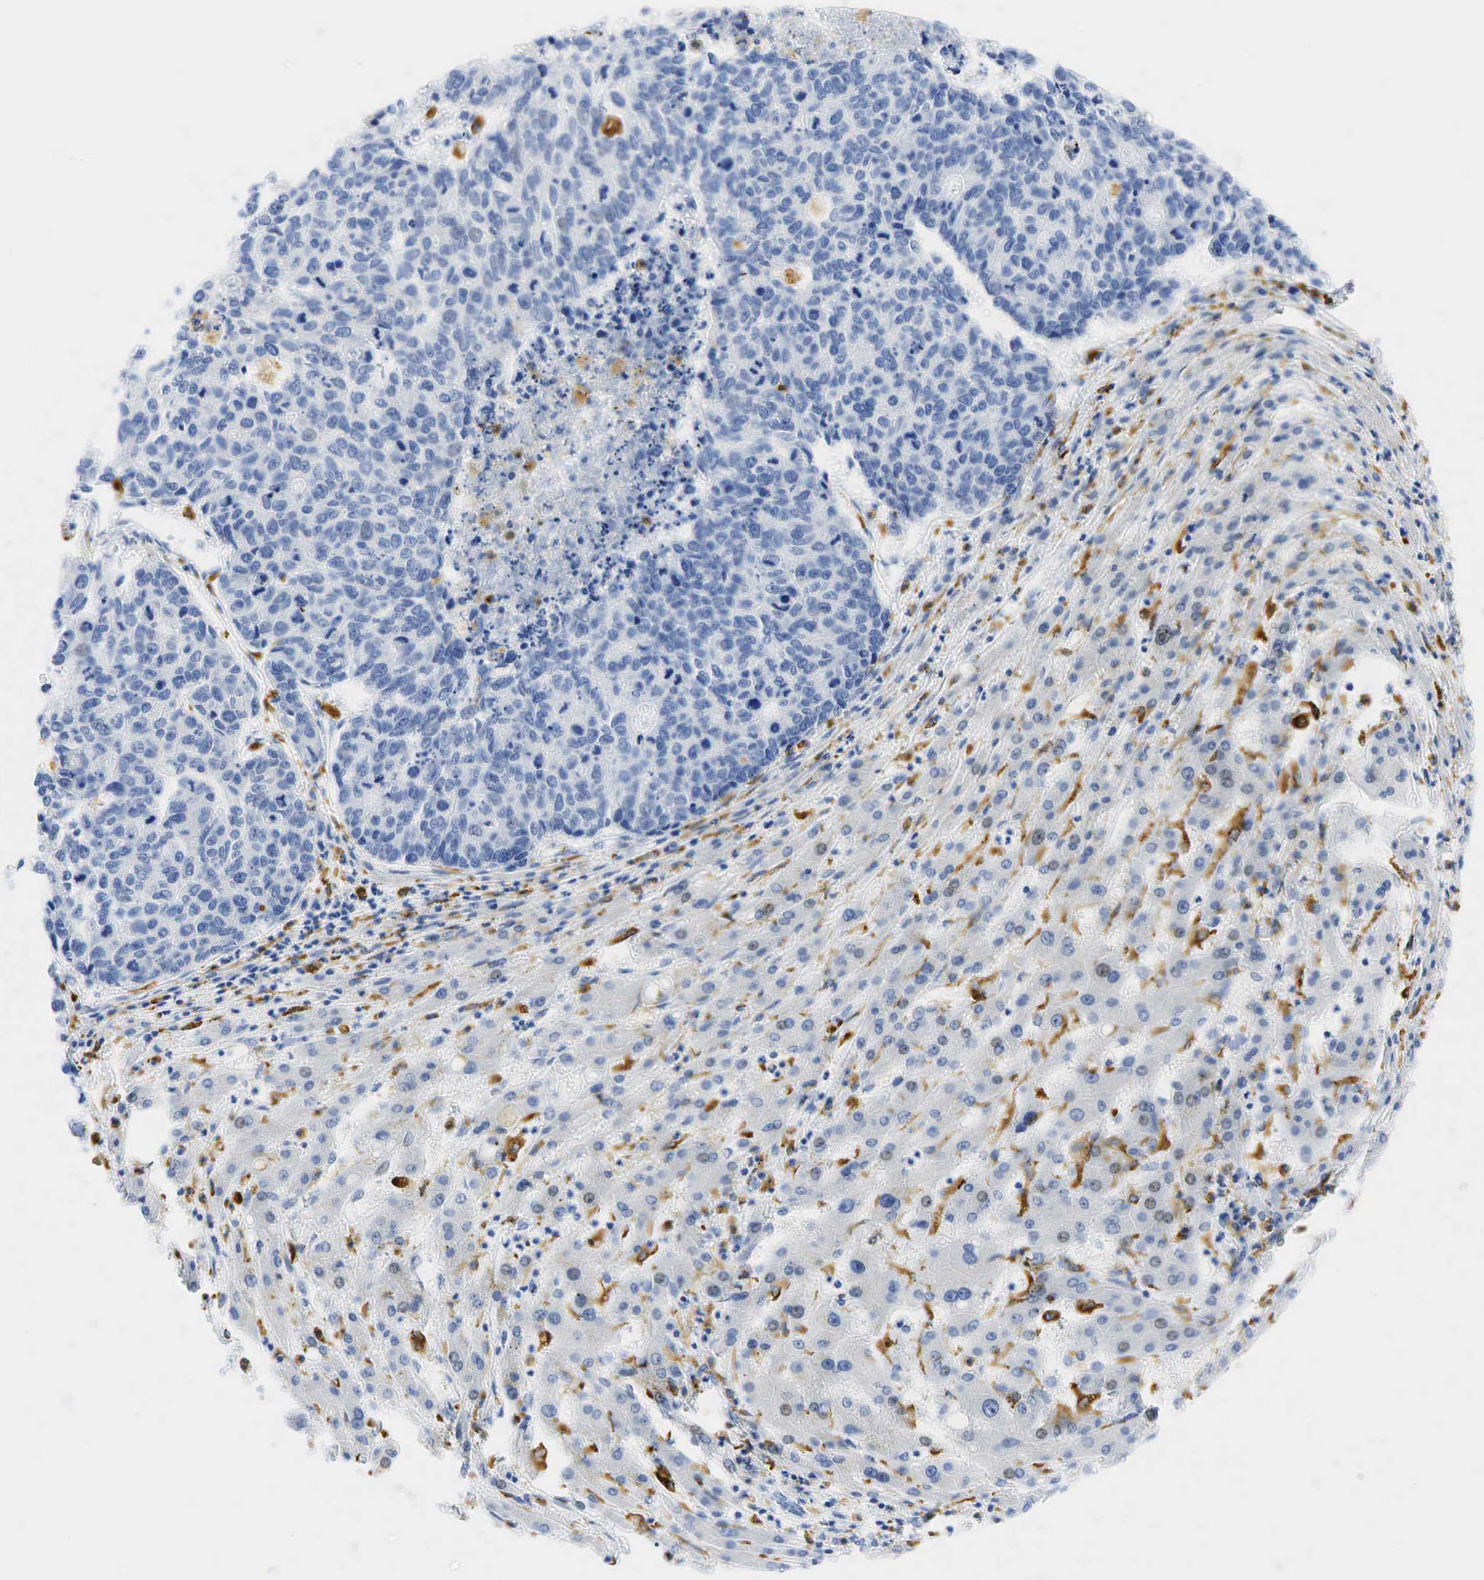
{"staining": {"intensity": "negative", "quantity": "none", "location": "none"}, "tissue": "liver cancer", "cell_type": "Tumor cells", "image_type": "cancer", "snomed": [{"axis": "morphology", "description": "Carcinoma, metastatic, NOS"}, {"axis": "topography", "description": "Liver"}], "caption": "This histopathology image is of metastatic carcinoma (liver) stained with immunohistochemistry to label a protein in brown with the nuclei are counter-stained blue. There is no expression in tumor cells.", "gene": "CD68", "patient": {"sex": "male", "age": 49}}